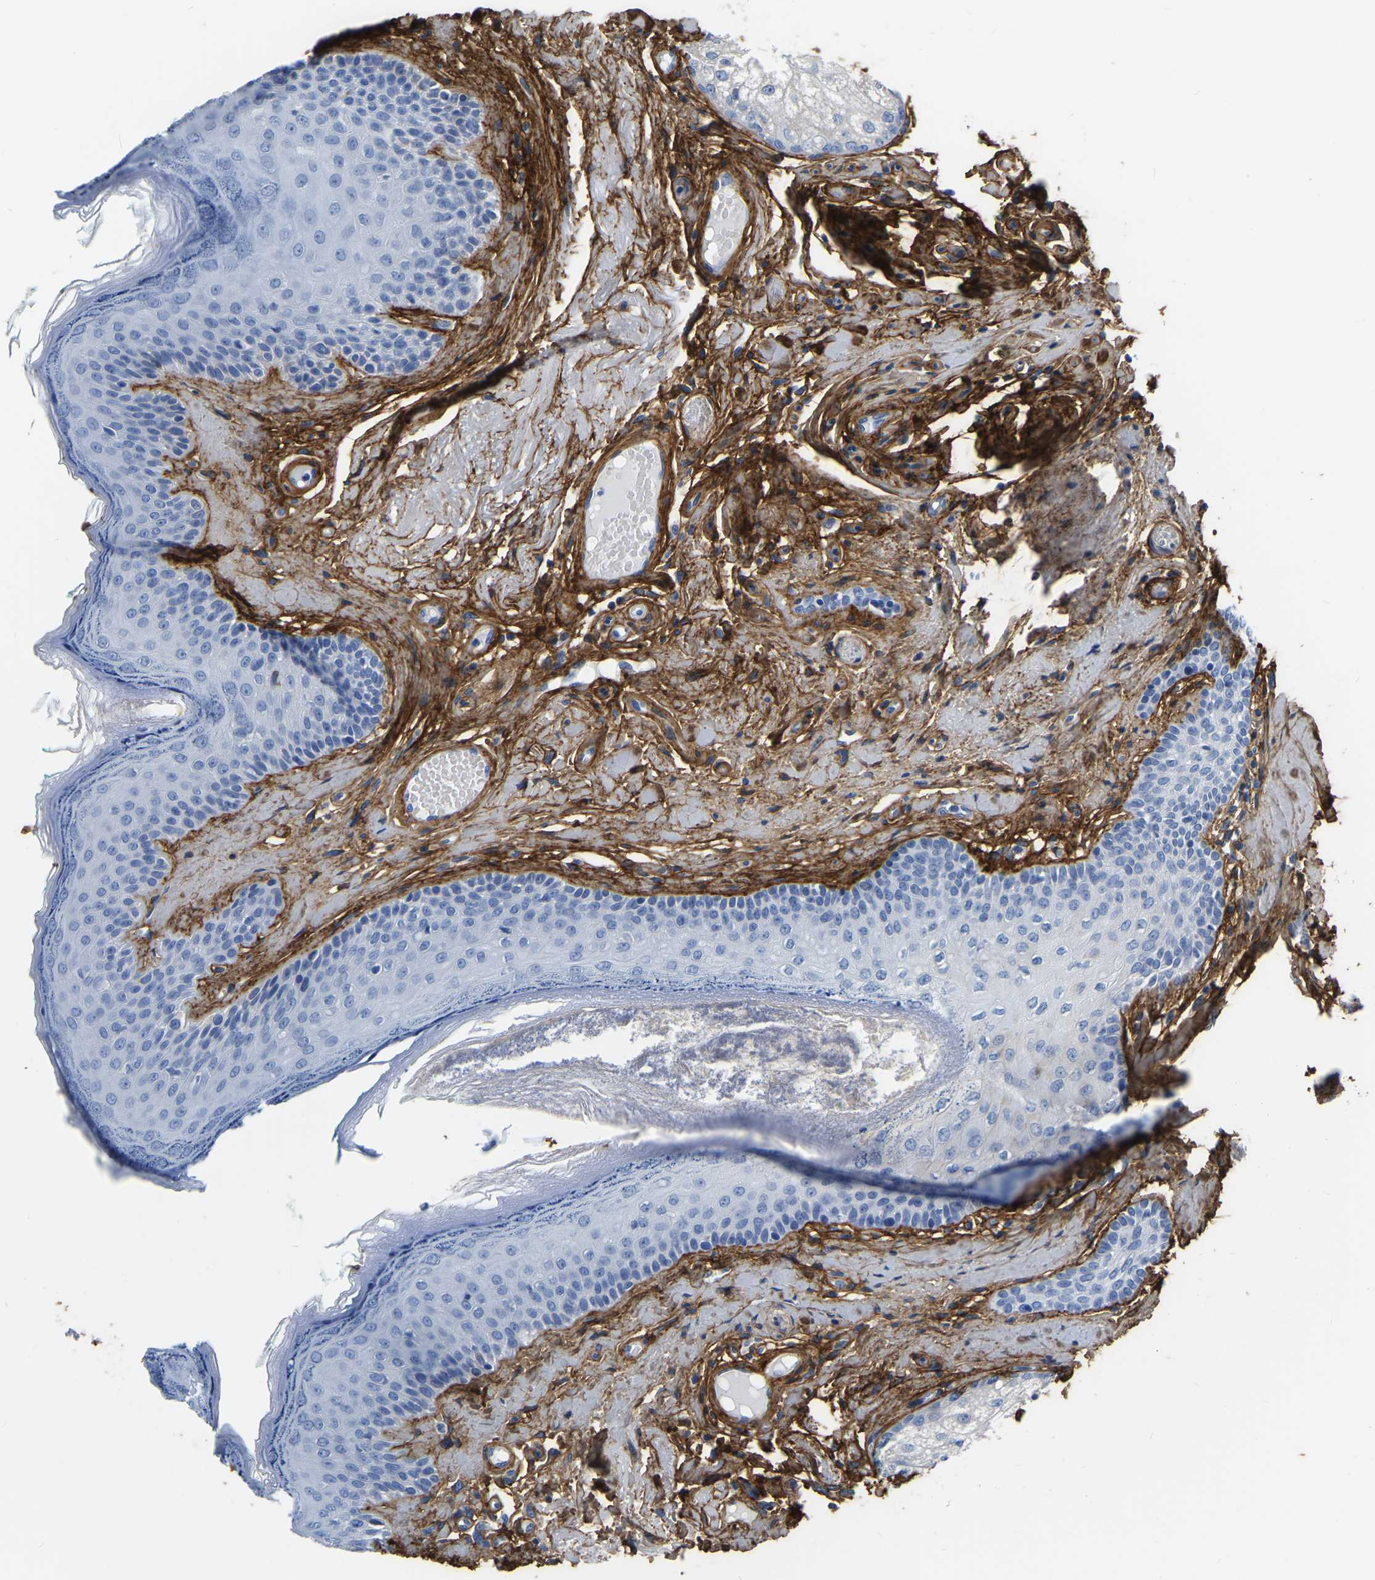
{"staining": {"intensity": "negative", "quantity": "none", "location": "none"}, "tissue": "oral mucosa", "cell_type": "Squamous epithelial cells", "image_type": "normal", "snomed": [{"axis": "morphology", "description": "Normal tissue, NOS"}, {"axis": "topography", "description": "Skin"}, {"axis": "topography", "description": "Oral tissue"}], "caption": "Immunohistochemistry (IHC) photomicrograph of benign oral mucosa: human oral mucosa stained with DAB reveals no significant protein staining in squamous epithelial cells.", "gene": "COL6A1", "patient": {"sex": "male", "age": 84}}